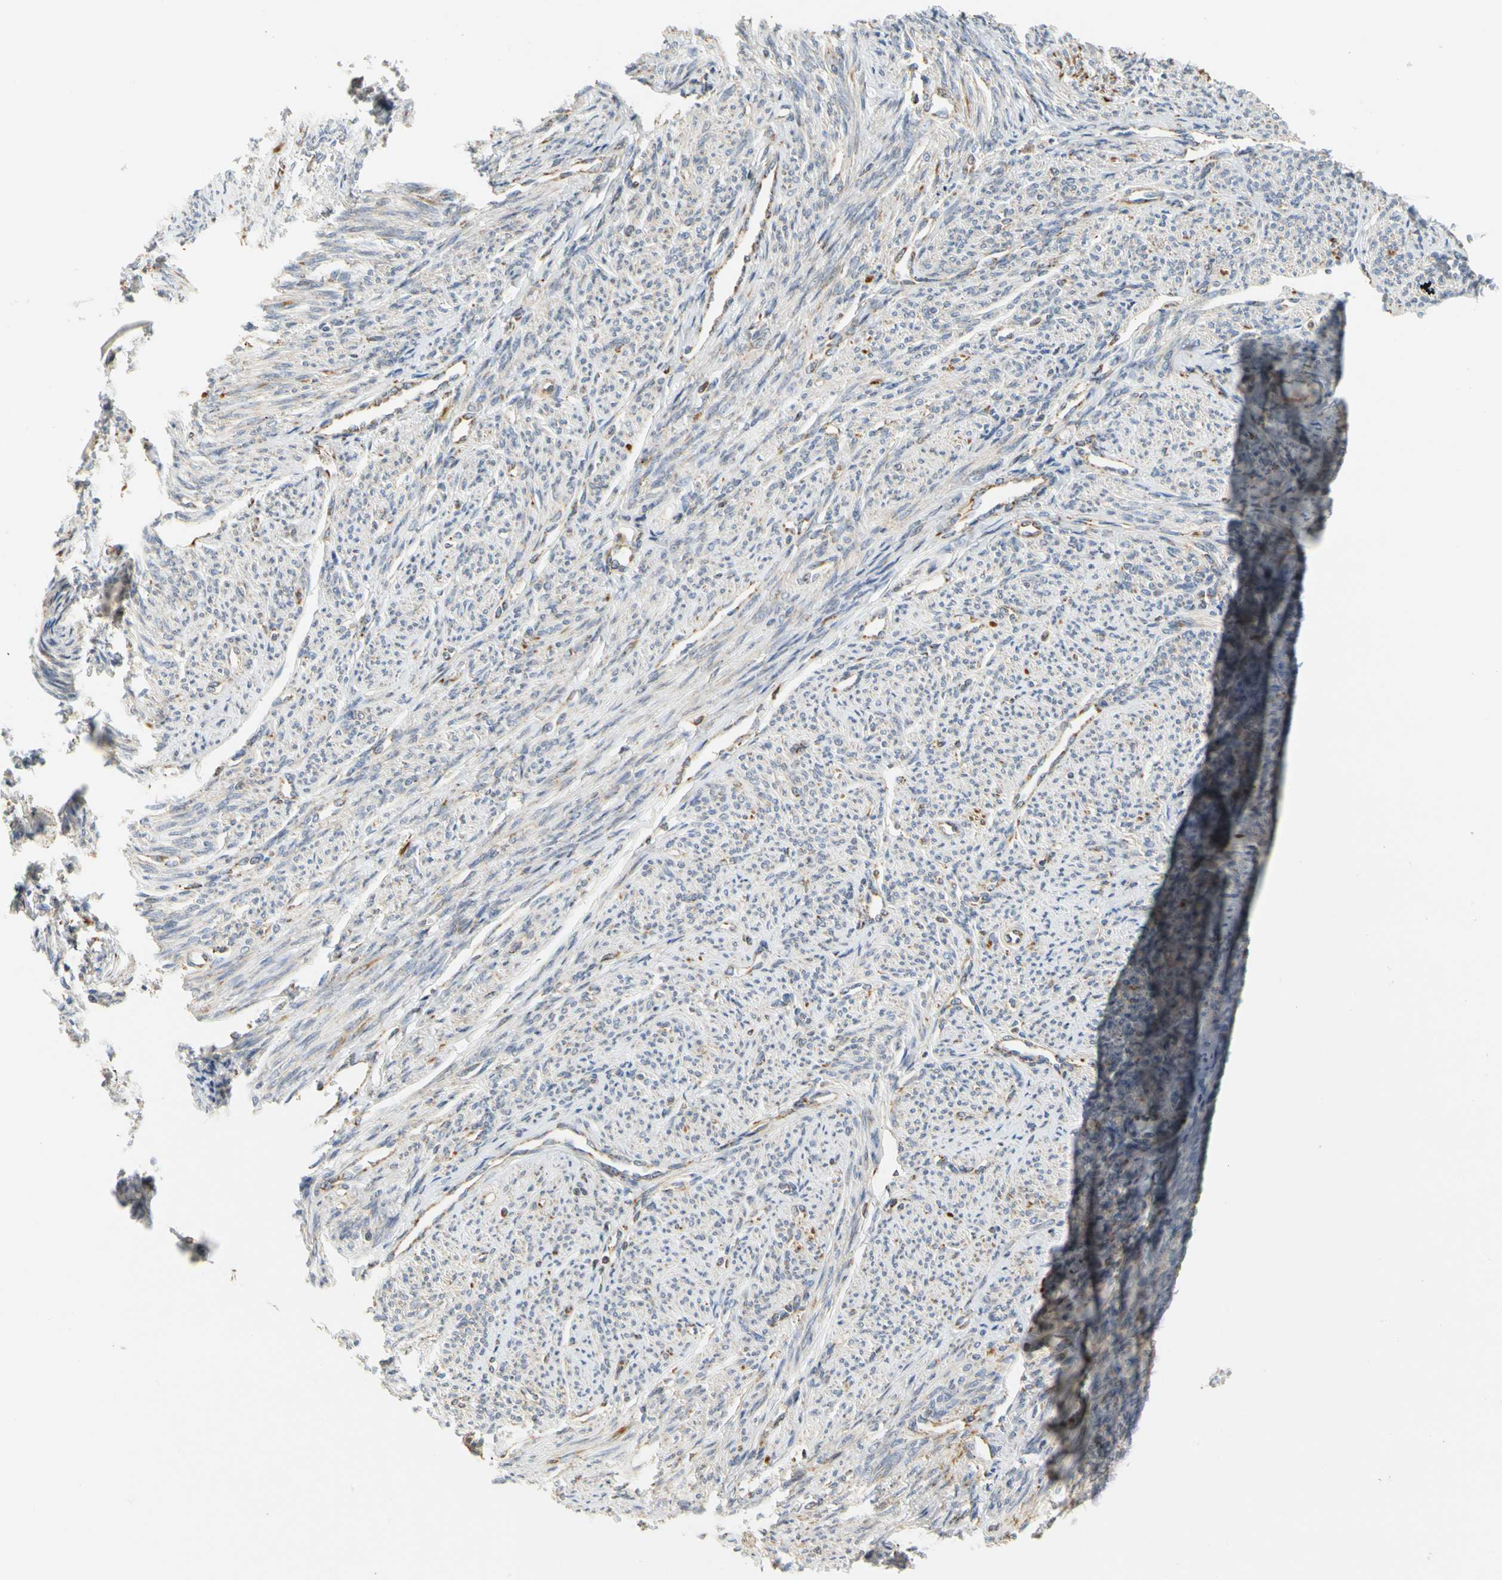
{"staining": {"intensity": "weak", "quantity": "25%-75%", "location": "cytoplasmic/membranous"}, "tissue": "smooth muscle", "cell_type": "Smooth muscle cells", "image_type": "normal", "snomed": [{"axis": "morphology", "description": "Normal tissue, NOS"}, {"axis": "topography", "description": "Smooth muscle"}], "caption": "Brown immunohistochemical staining in unremarkable human smooth muscle reveals weak cytoplasmic/membranous positivity in about 25%-75% of smooth muscle cells.", "gene": "SFXN3", "patient": {"sex": "female", "age": 65}}